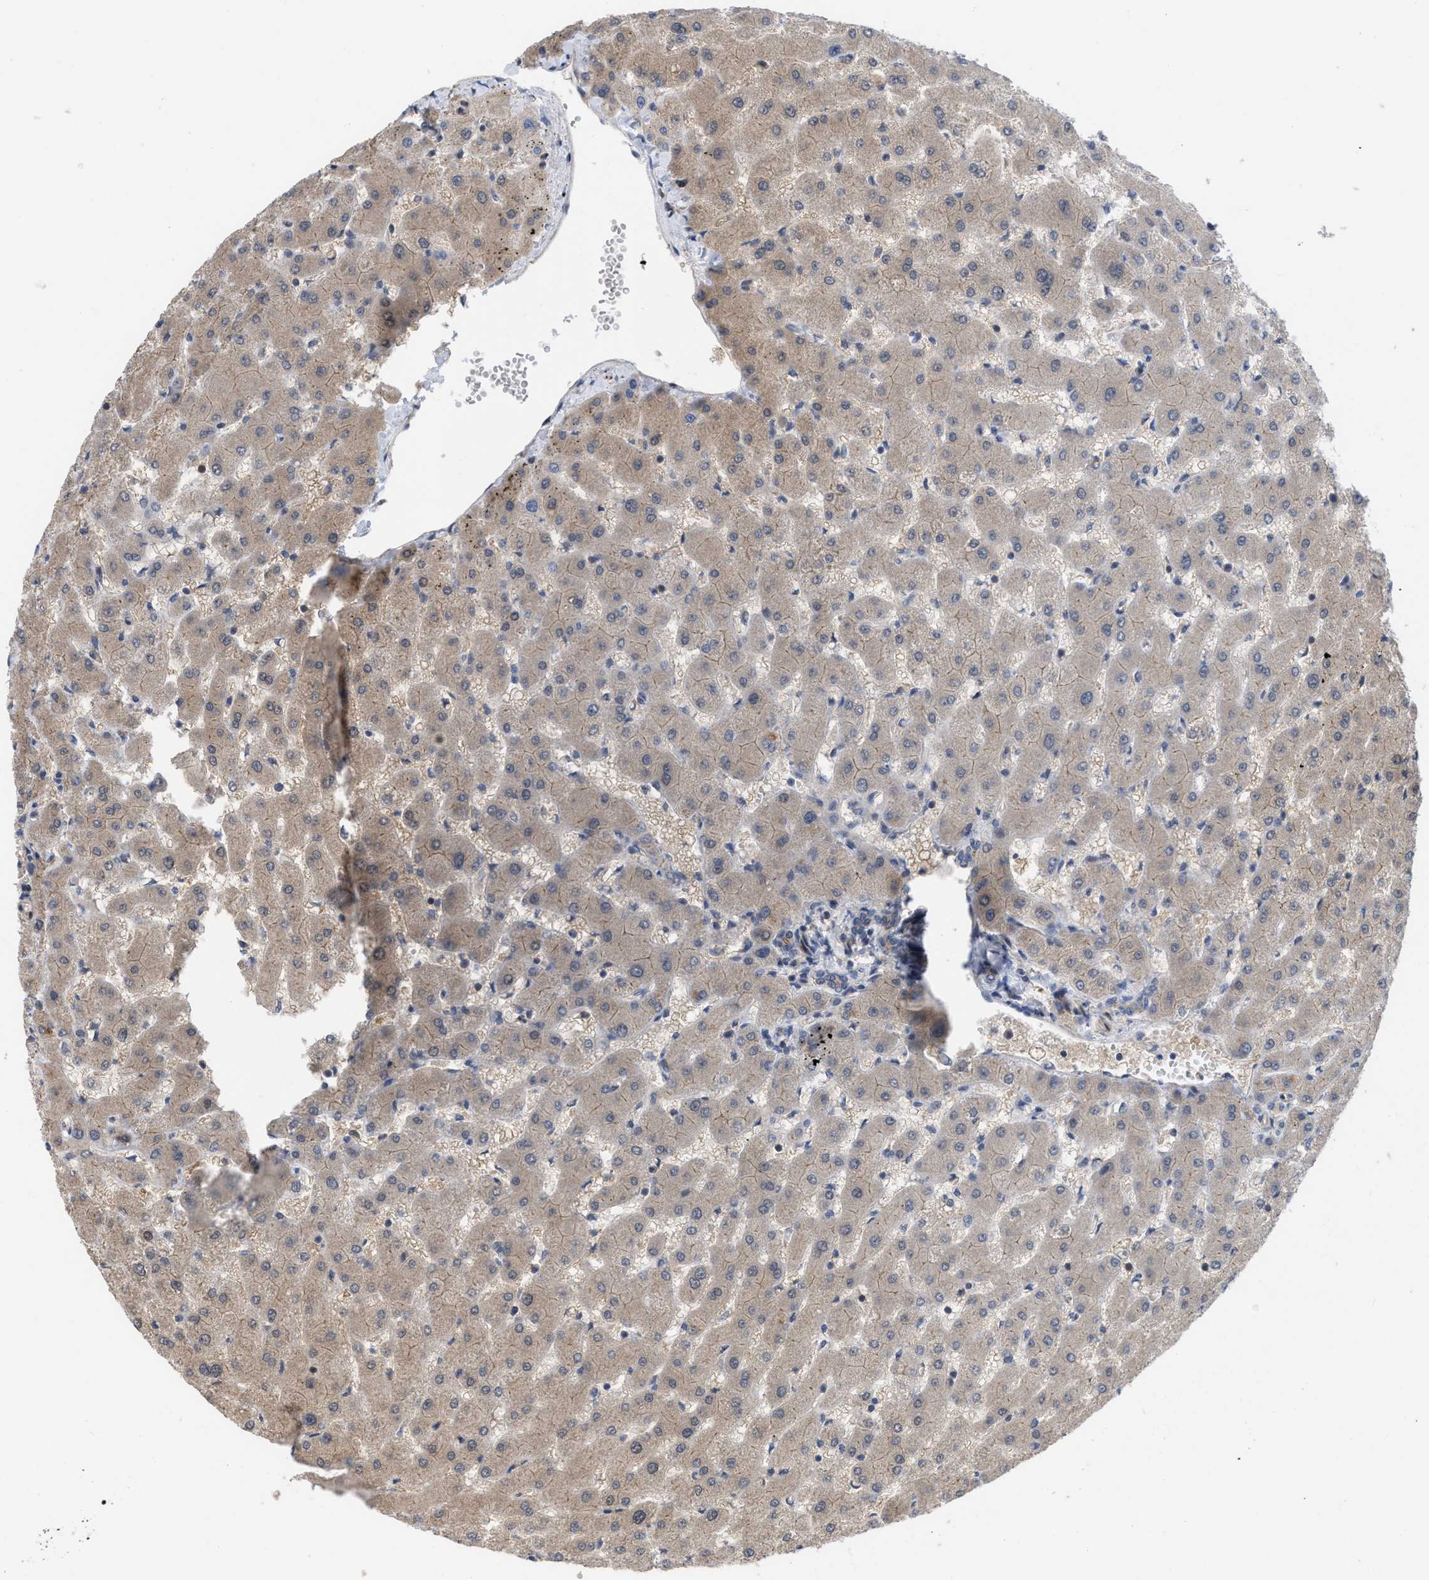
{"staining": {"intensity": "negative", "quantity": "none", "location": "none"}, "tissue": "liver", "cell_type": "Cholangiocytes", "image_type": "normal", "snomed": [{"axis": "morphology", "description": "Normal tissue, NOS"}, {"axis": "topography", "description": "Liver"}], "caption": "DAB (3,3'-diaminobenzidine) immunohistochemical staining of benign human liver displays no significant positivity in cholangiocytes. The staining was performed using DAB (3,3'-diaminobenzidine) to visualize the protein expression in brown, while the nuclei were stained in blue with hematoxylin (Magnification: 20x).", "gene": "LDAF1", "patient": {"sex": "female", "age": 63}}